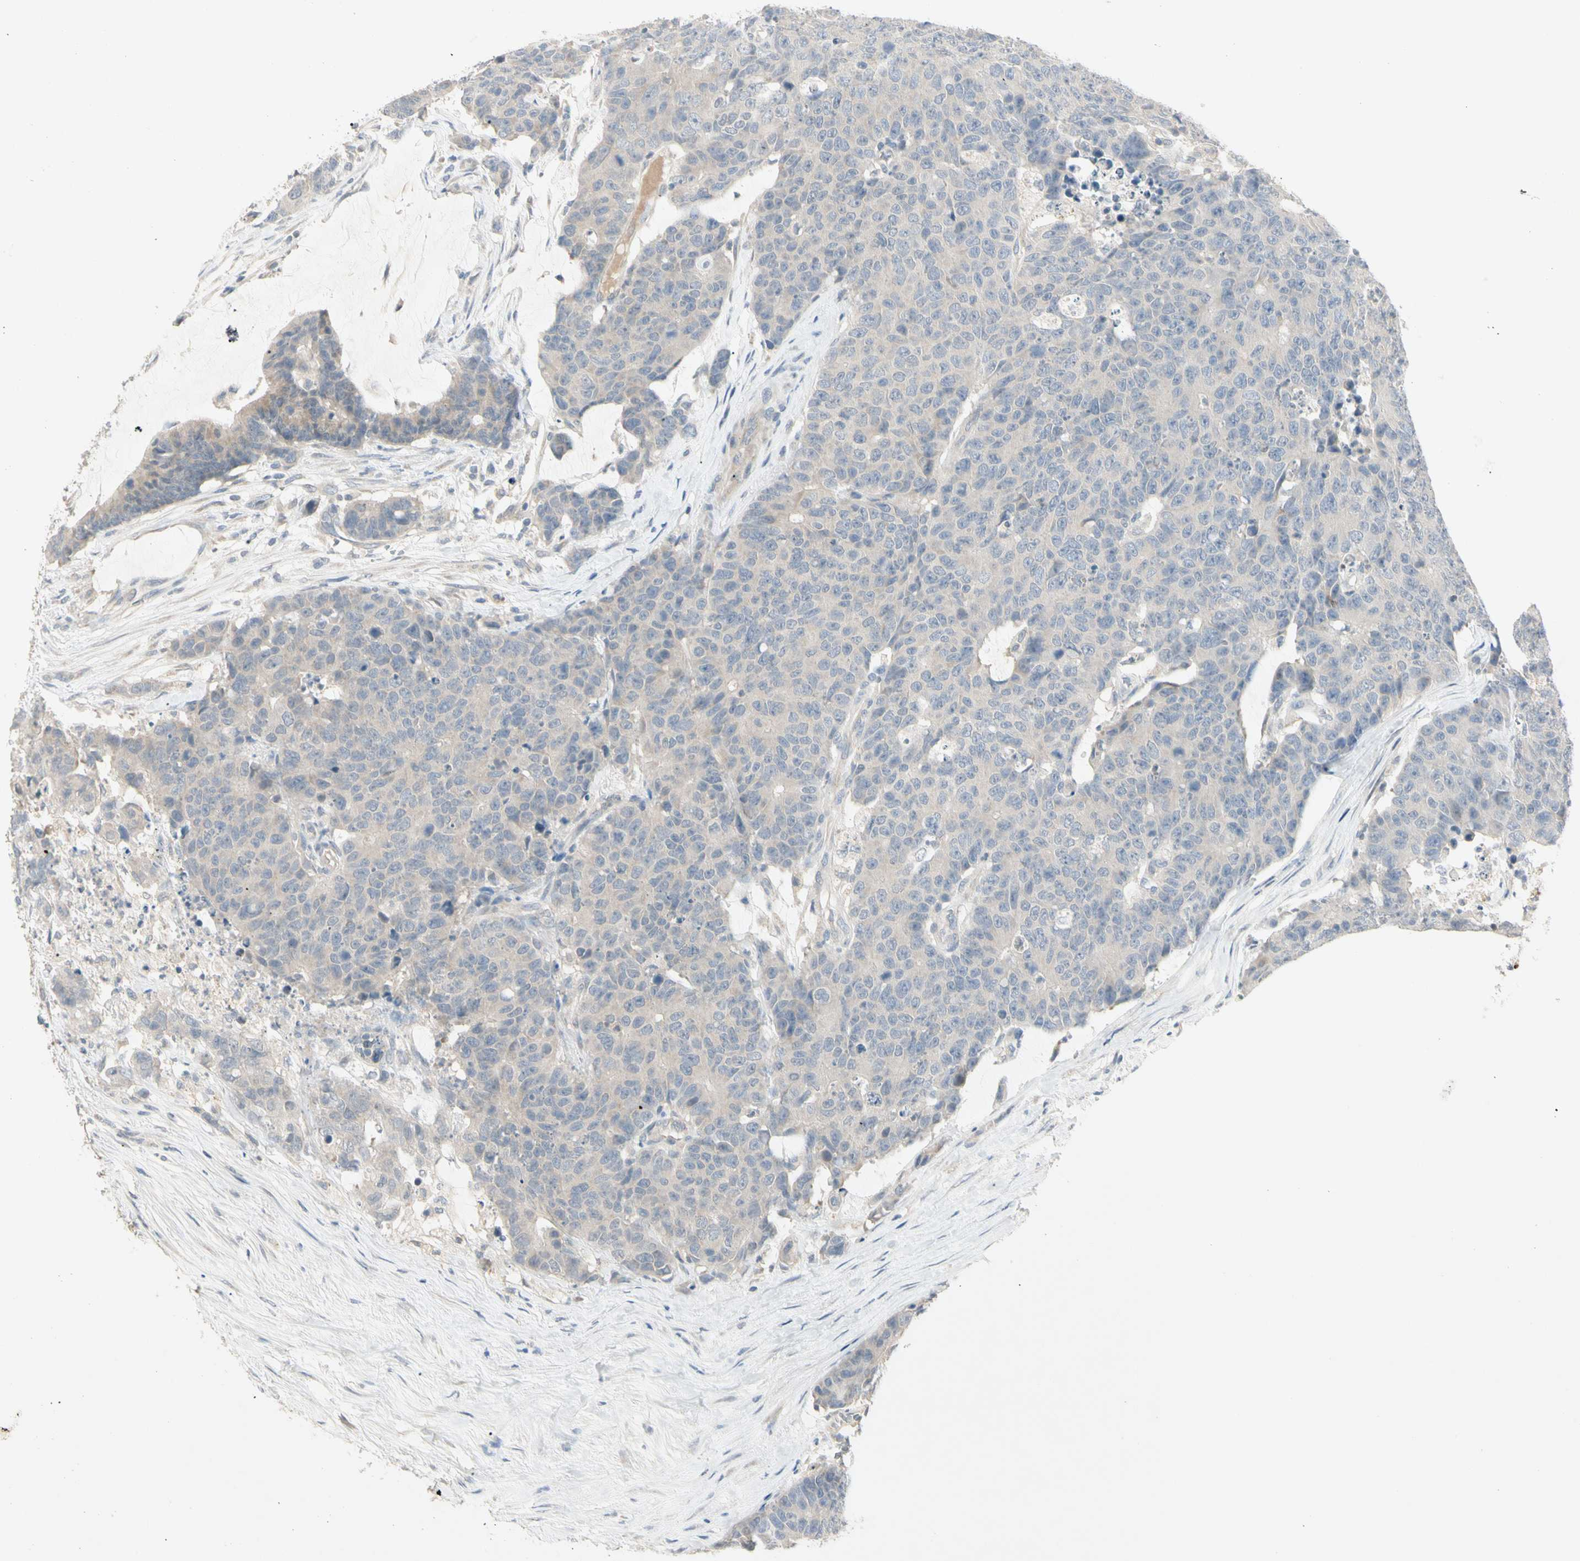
{"staining": {"intensity": "negative", "quantity": "none", "location": "none"}, "tissue": "colorectal cancer", "cell_type": "Tumor cells", "image_type": "cancer", "snomed": [{"axis": "morphology", "description": "Adenocarcinoma, NOS"}, {"axis": "topography", "description": "Colon"}], "caption": "This is a photomicrograph of IHC staining of colorectal cancer, which shows no expression in tumor cells.", "gene": "PRSS21", "patient": {"sex": "female", "age": 86}}